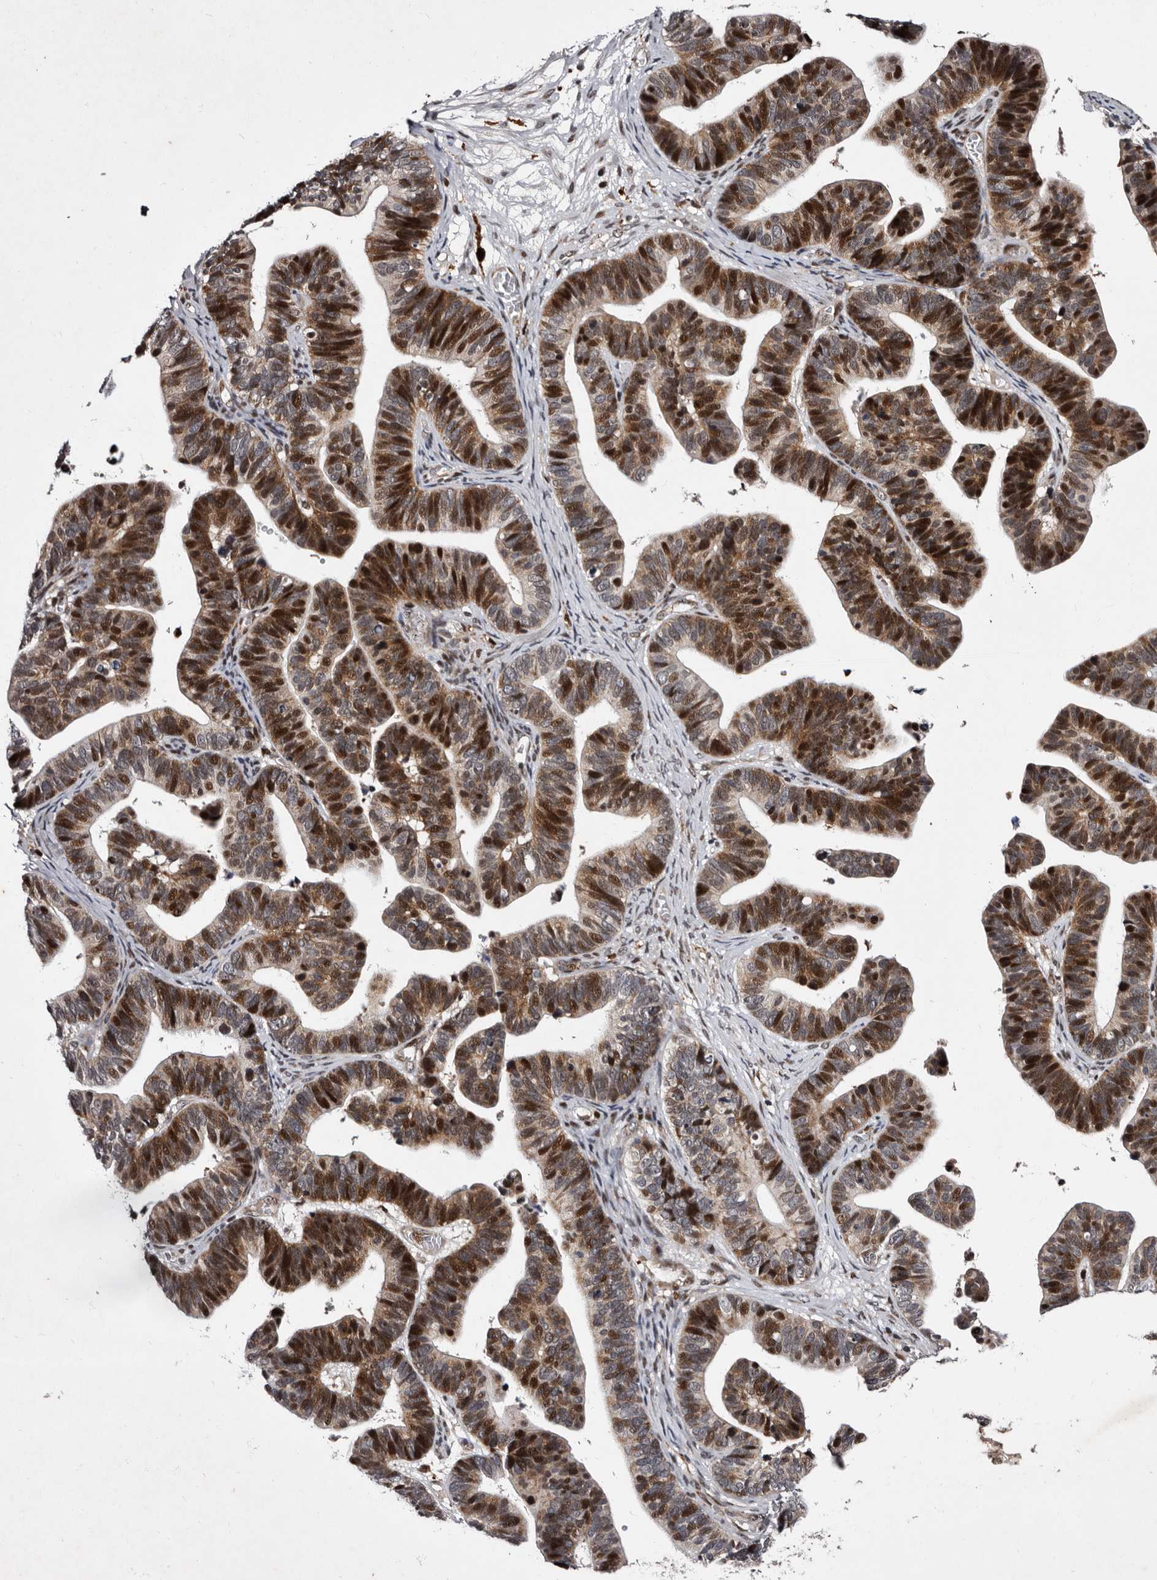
{"staining": {"intensity": "strong", "quantity": "25%-75%", "location": "cytoplasmic/membranous,nuclear"}, "tissue": "ovarian cancer", "cell_type": "Tumor cells", "image_type": "cancer", "snomed": [{"axis": "morphology", "description": "Cystadenocarcinoma, serous, NOS"}, {"axis": "topography", "description": "Ovary"}], "caption": "This is a micrograph of IHC staining of ovarian serous cystadenocarcinoma, which shows strong positivity in the cytoplasmic/membranous and nuclear of tumor cells.", "gene": "TNKS", "patient": {"sex": "female", "age": 56}}